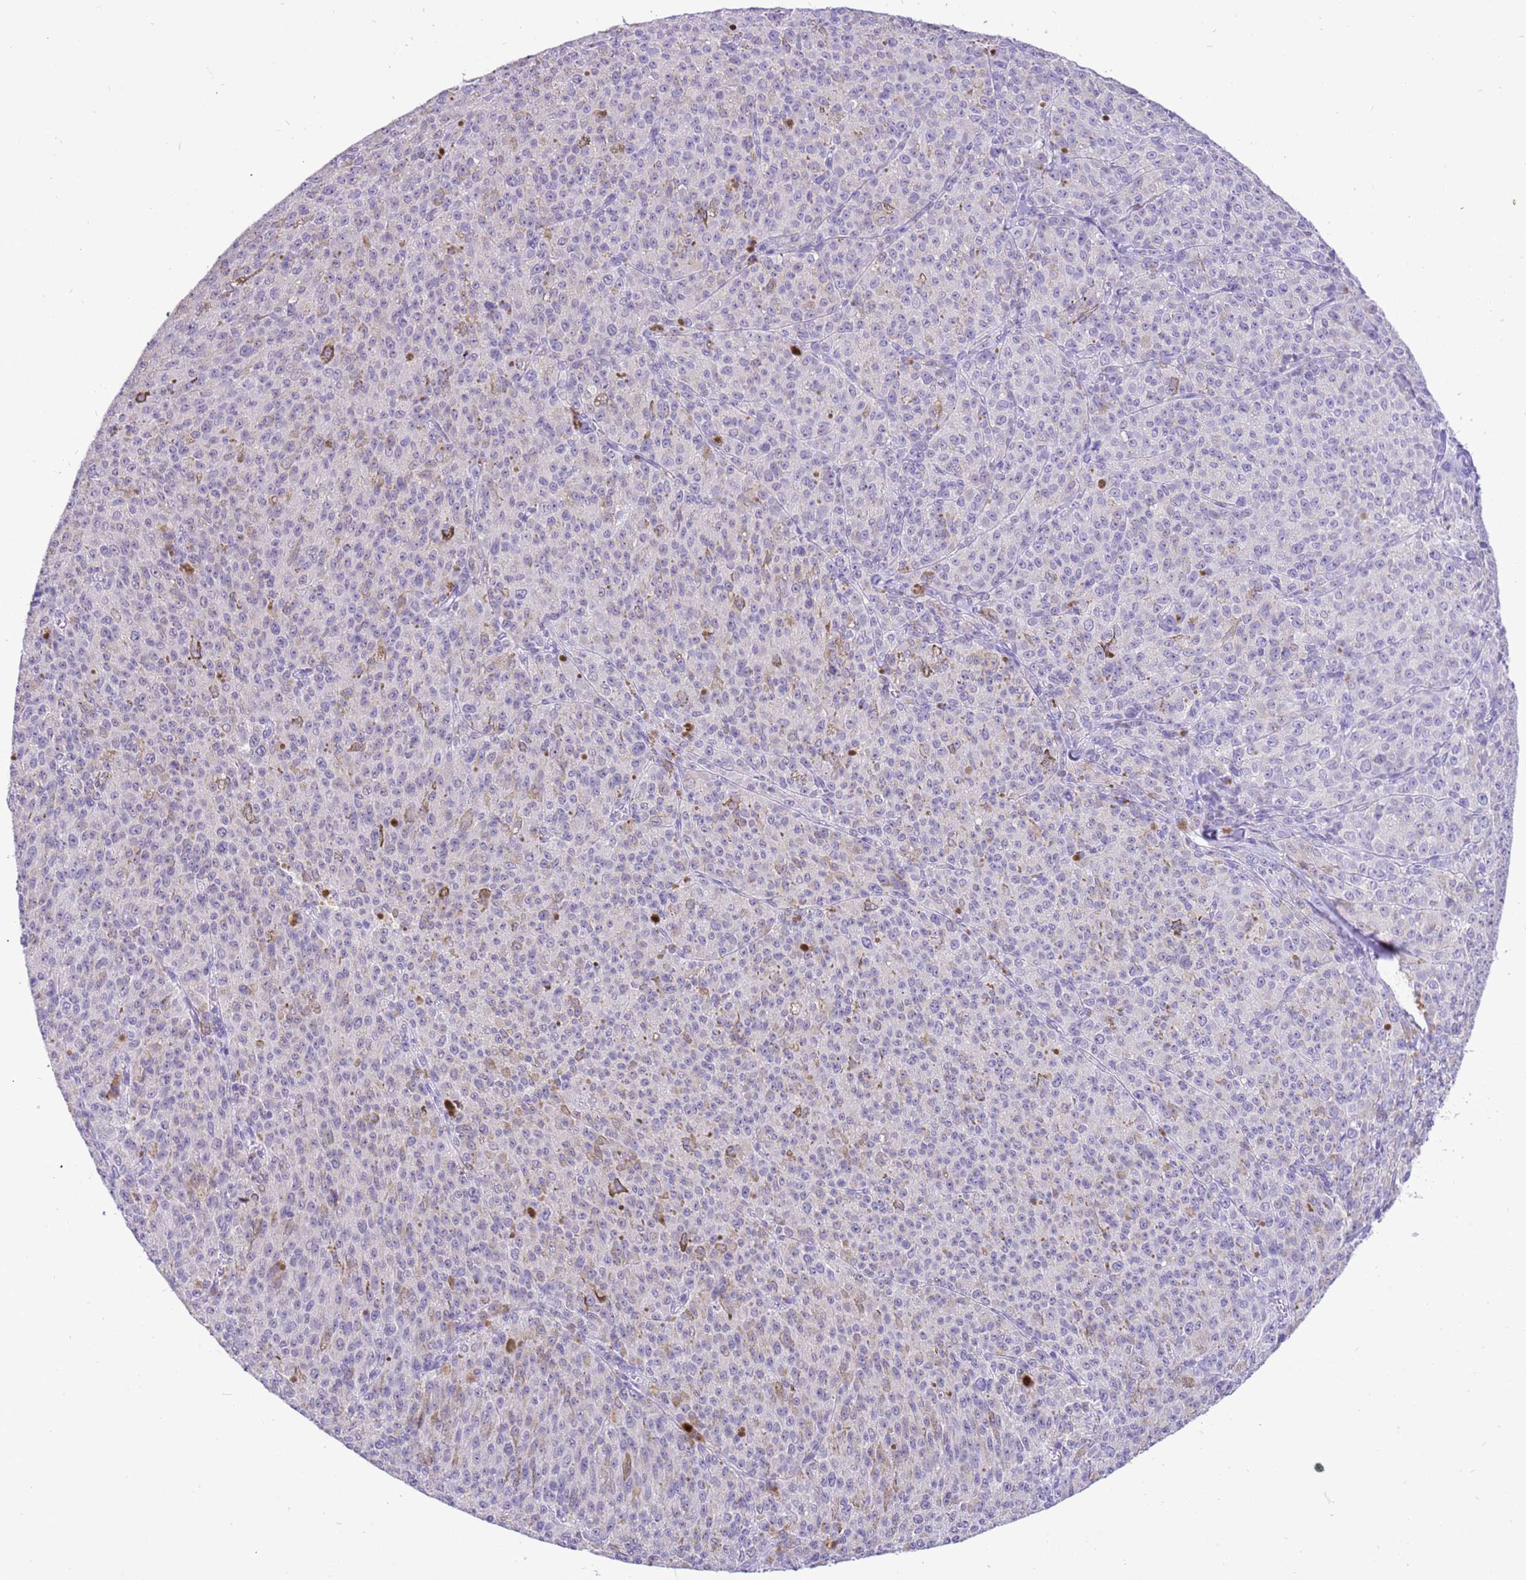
{"staining": {"intensity": "negative", "quantity": "none", "location": "none"}, "tissue": "melanoma", "cell_type": "Tumor cells", "image_type": "cancer", "snomed": [{"axis": "morphology", "description": "Malignant melanoma, NOS"}, {"axis": "topography", "description": "Skin"}], "caption": "The photomicrograph shows no staining of tumor cells in malignant melanoma.", "gene": "R3HDM4", "patient": {"sex": "female", "age": 52}}